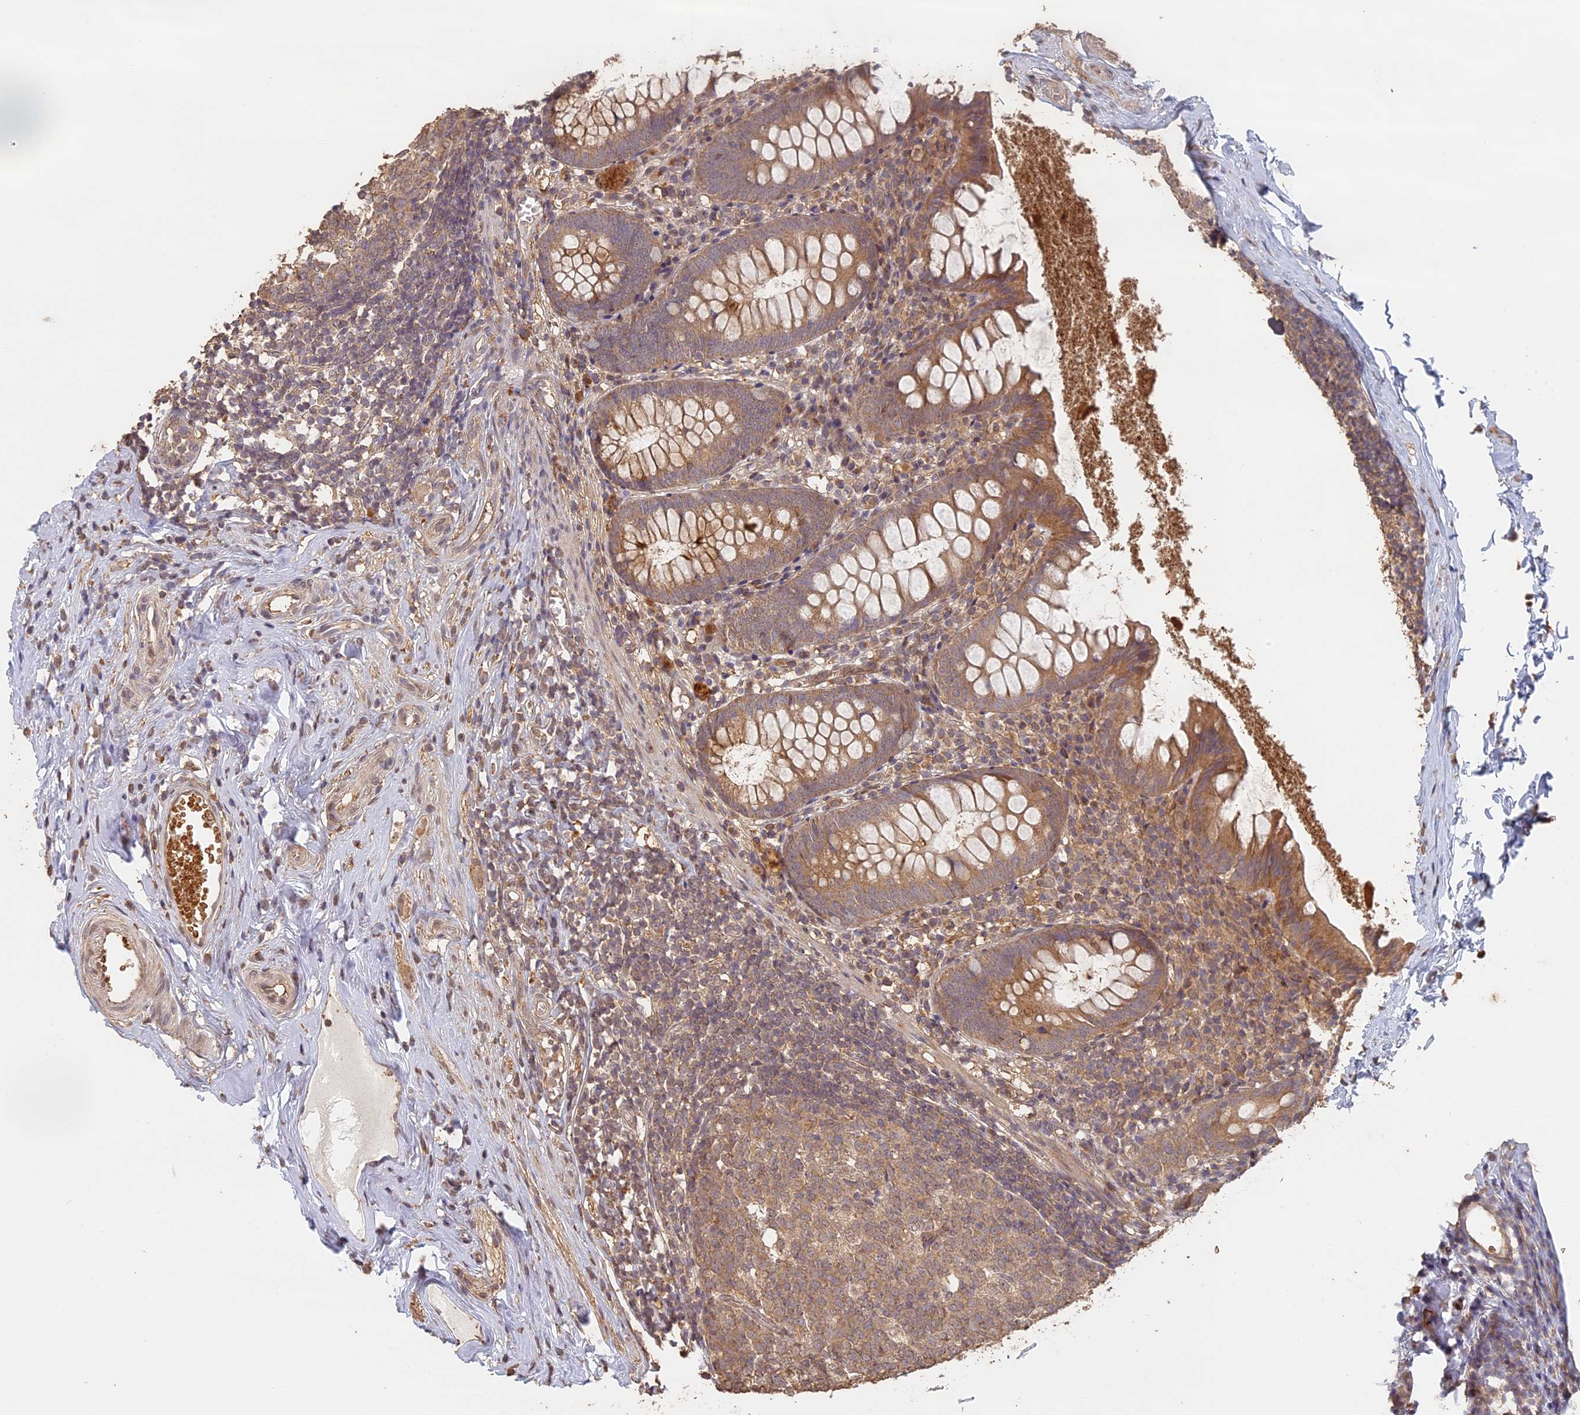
{"staining": {"intensity": "moderate", "quantity": ">75%", "location": "cytoplasmic/membranous"}, "tissue": "appendix", "cell_type": "Glandular cells", "image_type": "normal", "snomed": [{"axis": "morphology", "description": "Normal tissue, NOS"}, {"axis": "topography", "description": "Appendix"}], "caption": "An immunohistochemistry (IHC) photomicrograph of normal tissue is shown. Protein staining in brown labels moderate cytoplasmic/membranous positivity in appendix within glandular cells.", "gene": "STX16", "patient": {"sex": "female", "age": 51}}